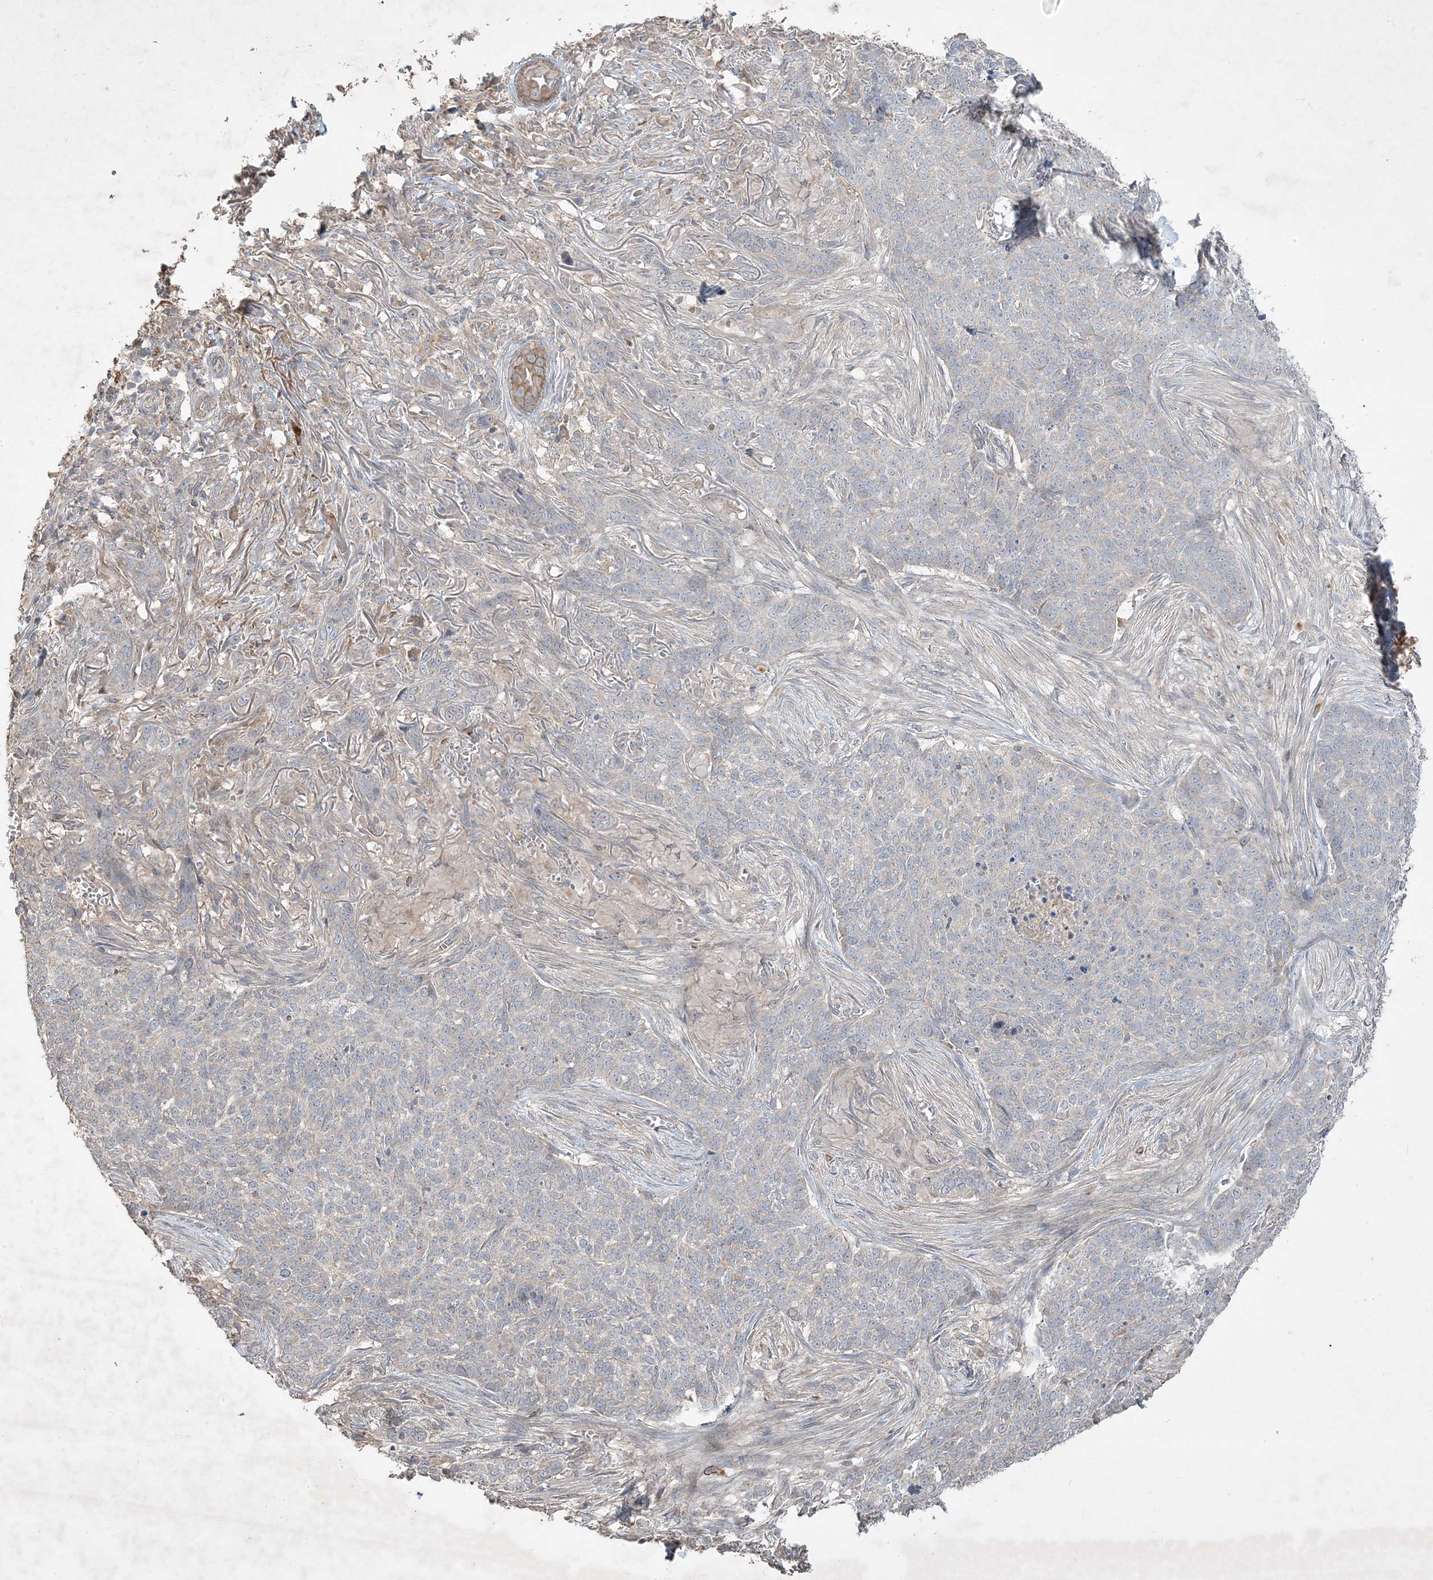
{"staining": {"intensity": "negative", "quantity": "none", "location": "none"}, "tissue": "skin cancer", "cell_type": "Tumor cells", "image_type": "cancer", "snomed": [{"axis": "morphology", "description": "Basal cell carcinoma"}, {"axis": "topography", "description": "Skin"}], "caption": "Tumor cells show no significant protein expression in skin cancer. The staining is performed using DAB (3,3'-diaminobenzidine) brown chromogen with nuclei counter-stained in using hematoxylin.", "gene": "RGL4", "patient": {"sex": "male", "age": 85}}